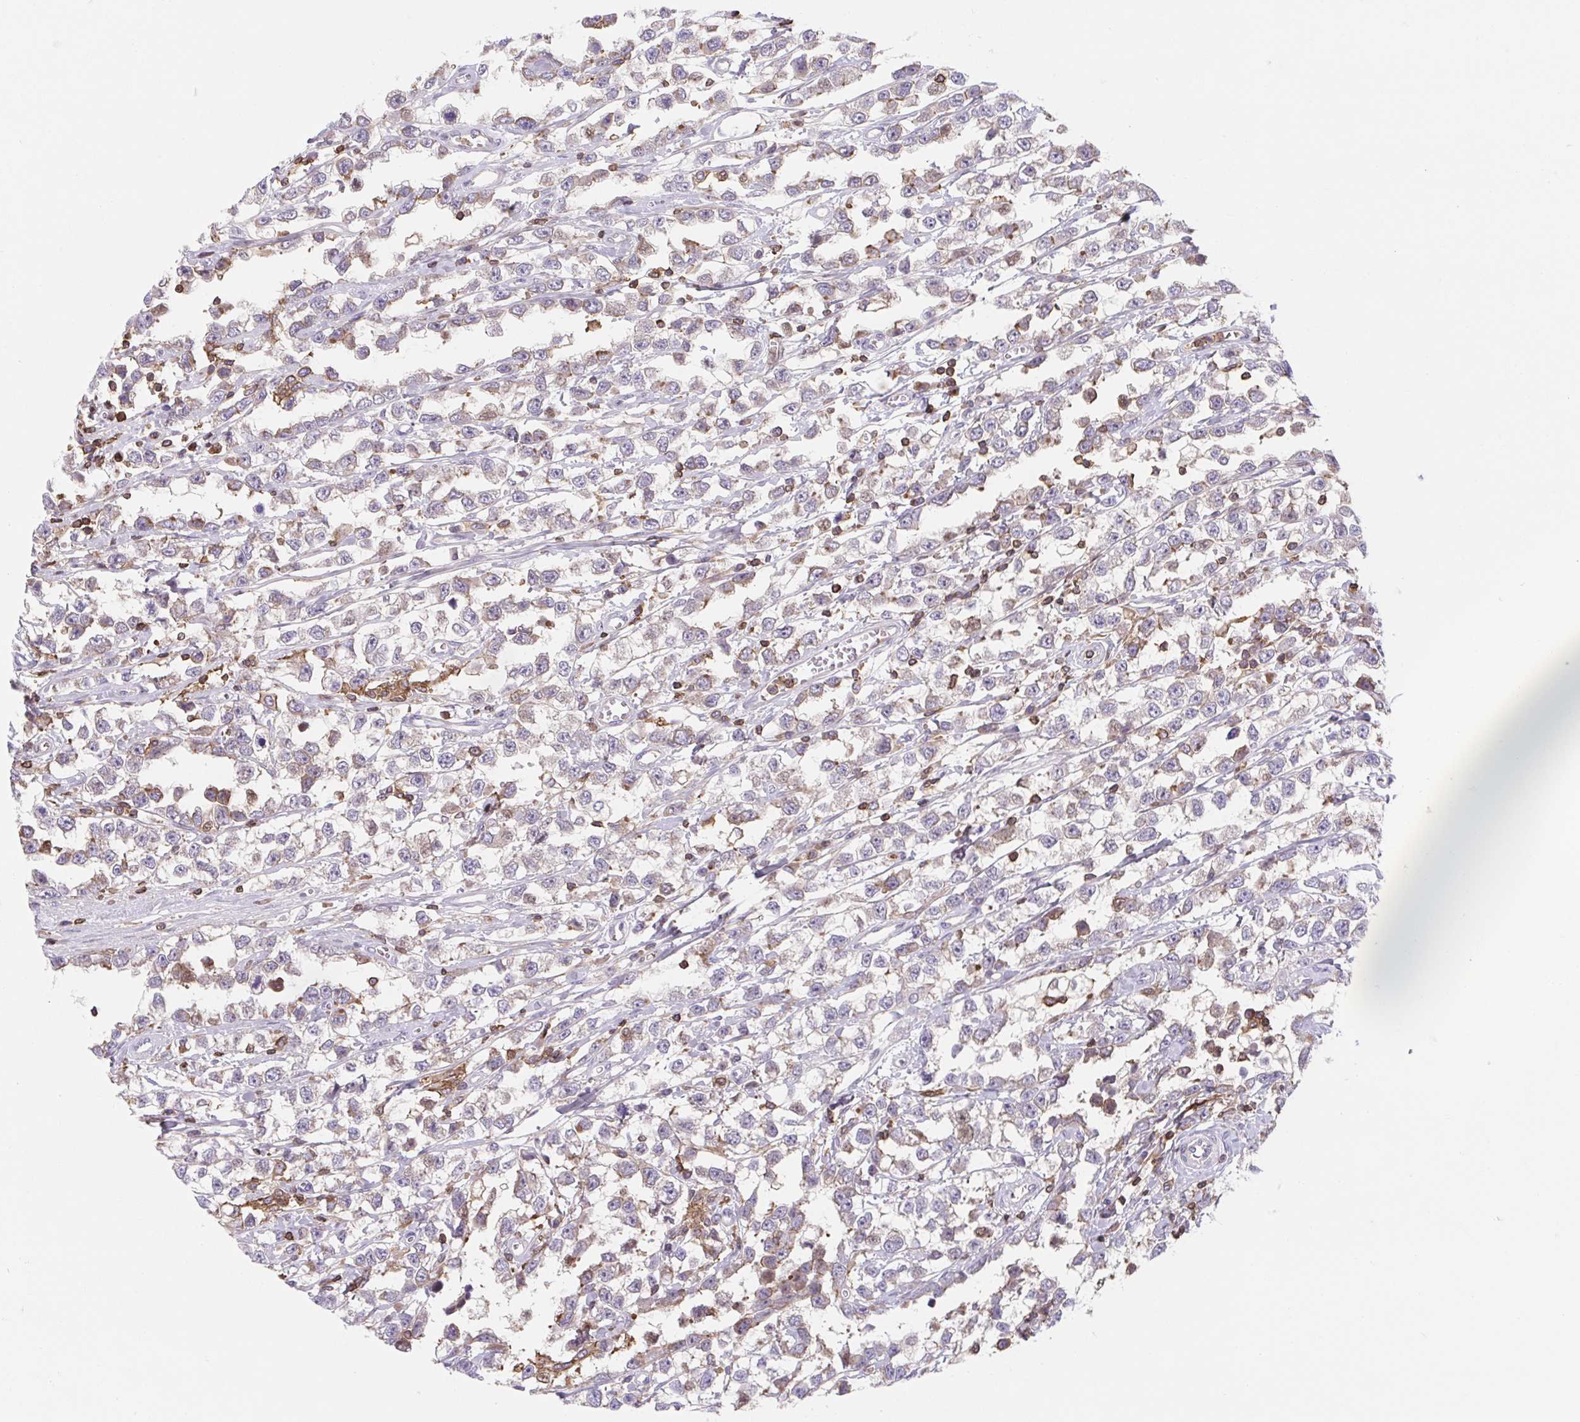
{"staining": {"intensity": "negative", "quantity": "none", "location": "none"}, "tissue": "testis cancer", "cell_type": "Tumor cells", "image_type": "cancer", "snomed": [{"axis": "morphology", "description": "Seminoma, NOS"}, {"axis": "topography", "description": "Testis"}], "caption": "IHC of seminoma (testis) displays no positivity in tumor cells. (Stains: DAB (3,3'-diaminobenzidine) immunohistochemistry (IHC) with hematoxylin counter stain, Microscopy: brightfield microscopy at high magnification).", "gene": "TPRG1", "patient": {"sex": "male", "age": 34}}